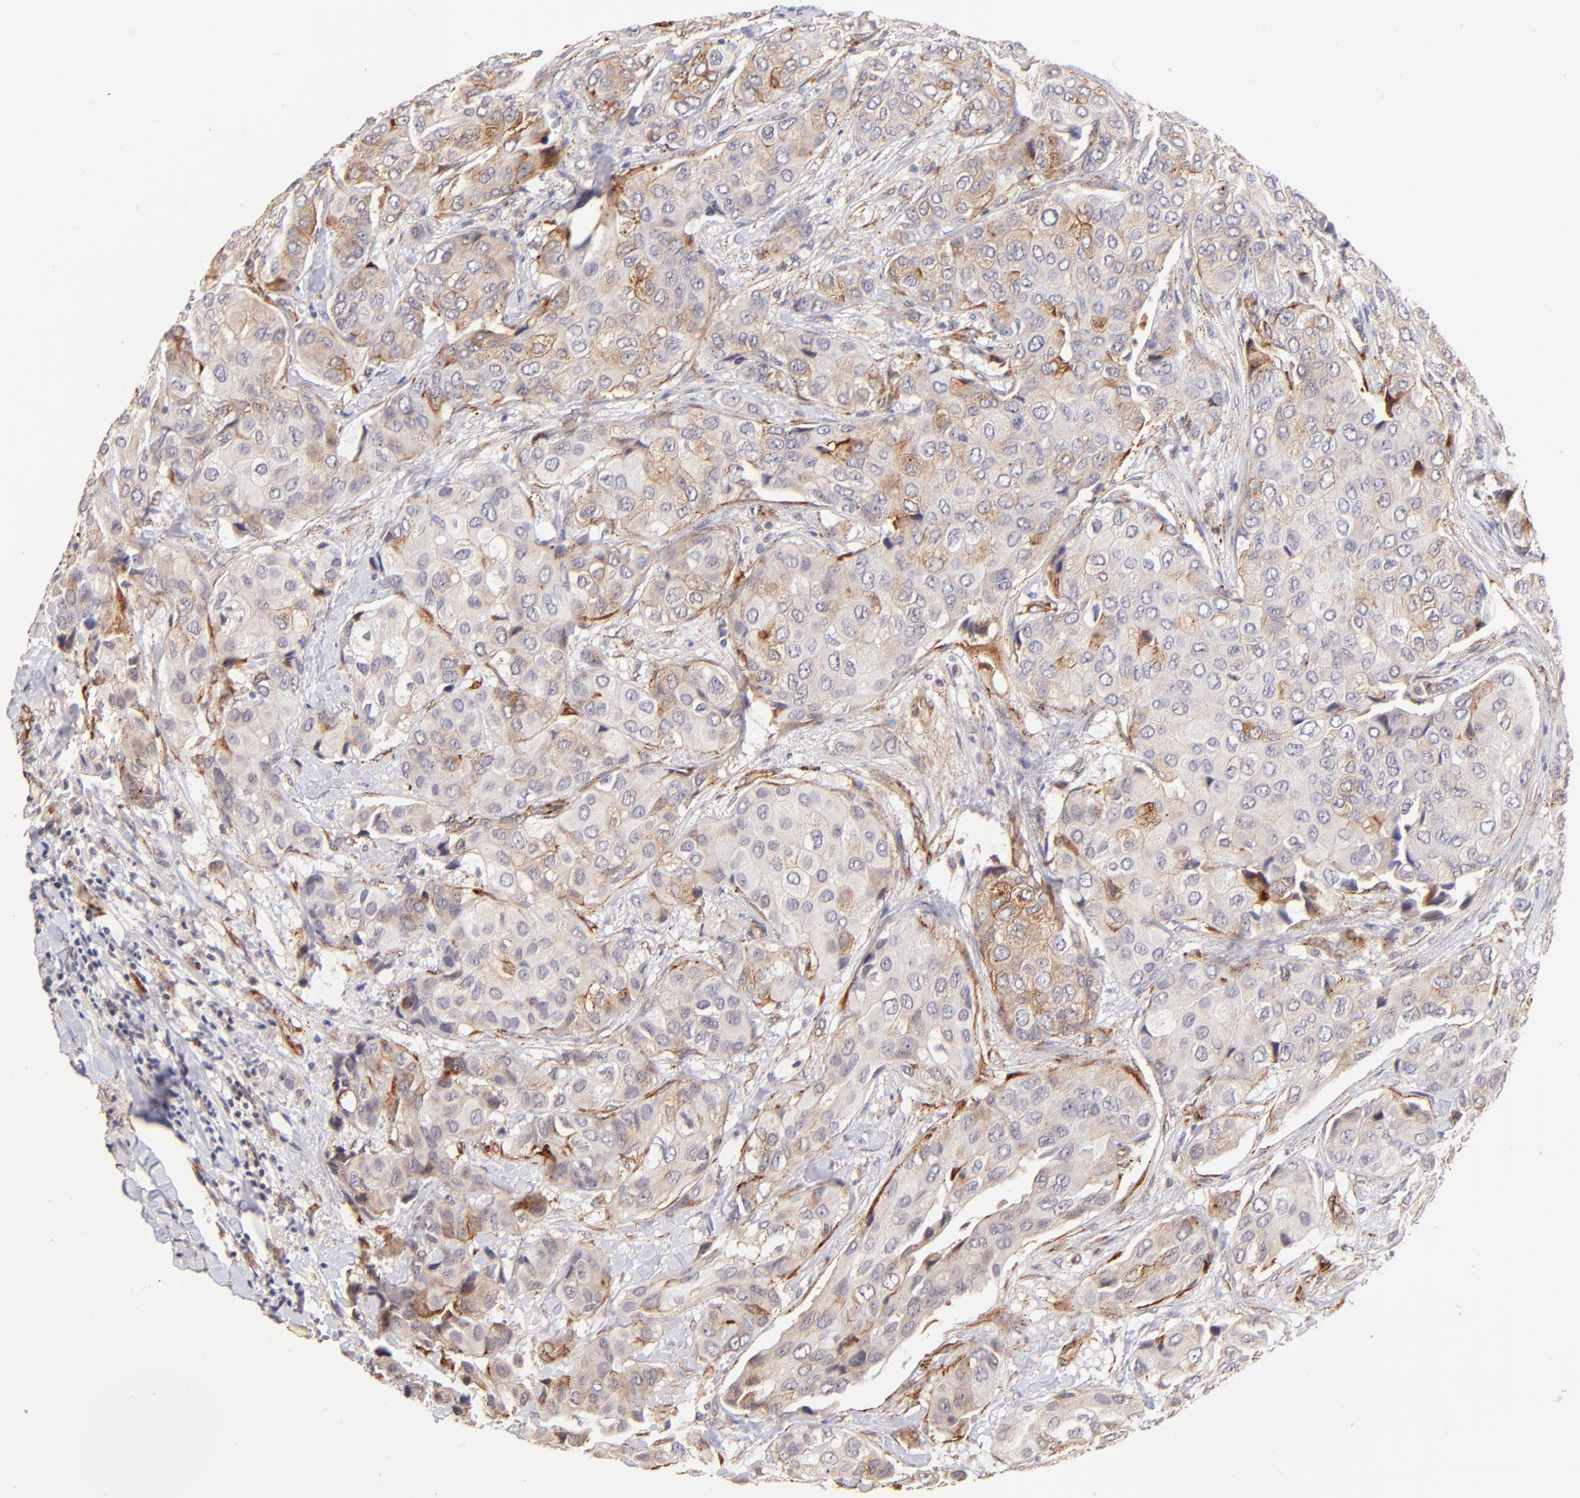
{"staining": {"intensity": "moderate", "quantity": "25%-75%", "location": "cytoplasmic/membranous"}, "tissue": "breast cancer", "cell_type": "Tumor cells", "image_type": "cancer", "snomed": [{"axis": "morphology", "description": "Duct carcinoma"}, {"axis": "topography", "description": "Breast"}], "caption": "Tumor cells exhibit medium levels of moderate cytoplasmic/membranous positivity in about 25%-75% of cells in breast cancer.", "gene": "SPARC", "patient": {"sex": "female", "age": 68}}